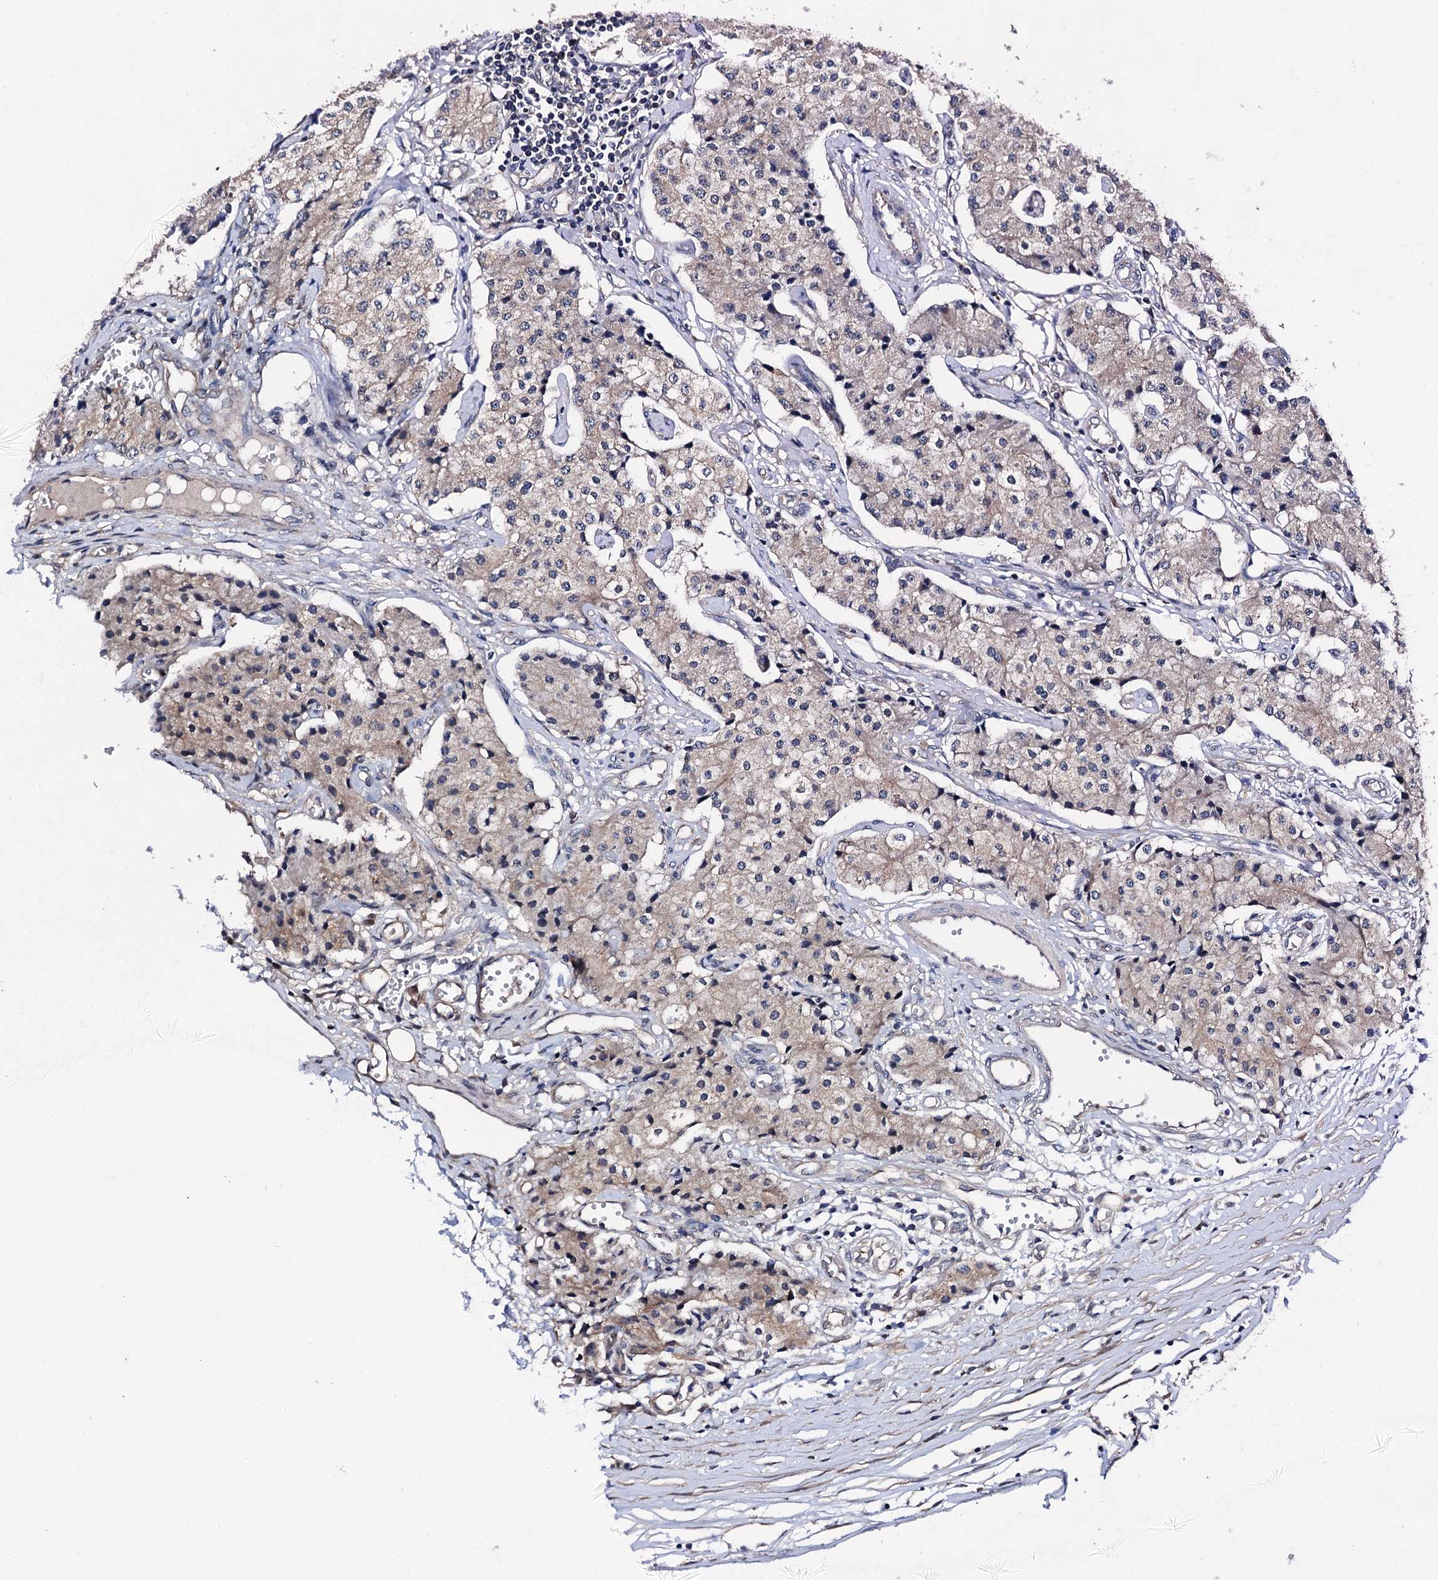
{"staining": {"intensity": "weak", "quantity": "25%-75%", "location": "cytoplasmic/membranous"}, "tissue": "carcinoid", "cell_type": "Tumor cells", "image_type": "cancer", "snomed": [{"axis": "morphology", "description": "Carcinoid, malignant, NOS"}, {"axis": "topography", "description": "Colon"}], "caption": "Protein expression by IHC displays weak cytoplasmic/membranous positivity in about 25%-75% of tumor cells in carcinoid (malignant).", "gene": "IP6K1", "patient": {"sex": "female", "age": 52}}